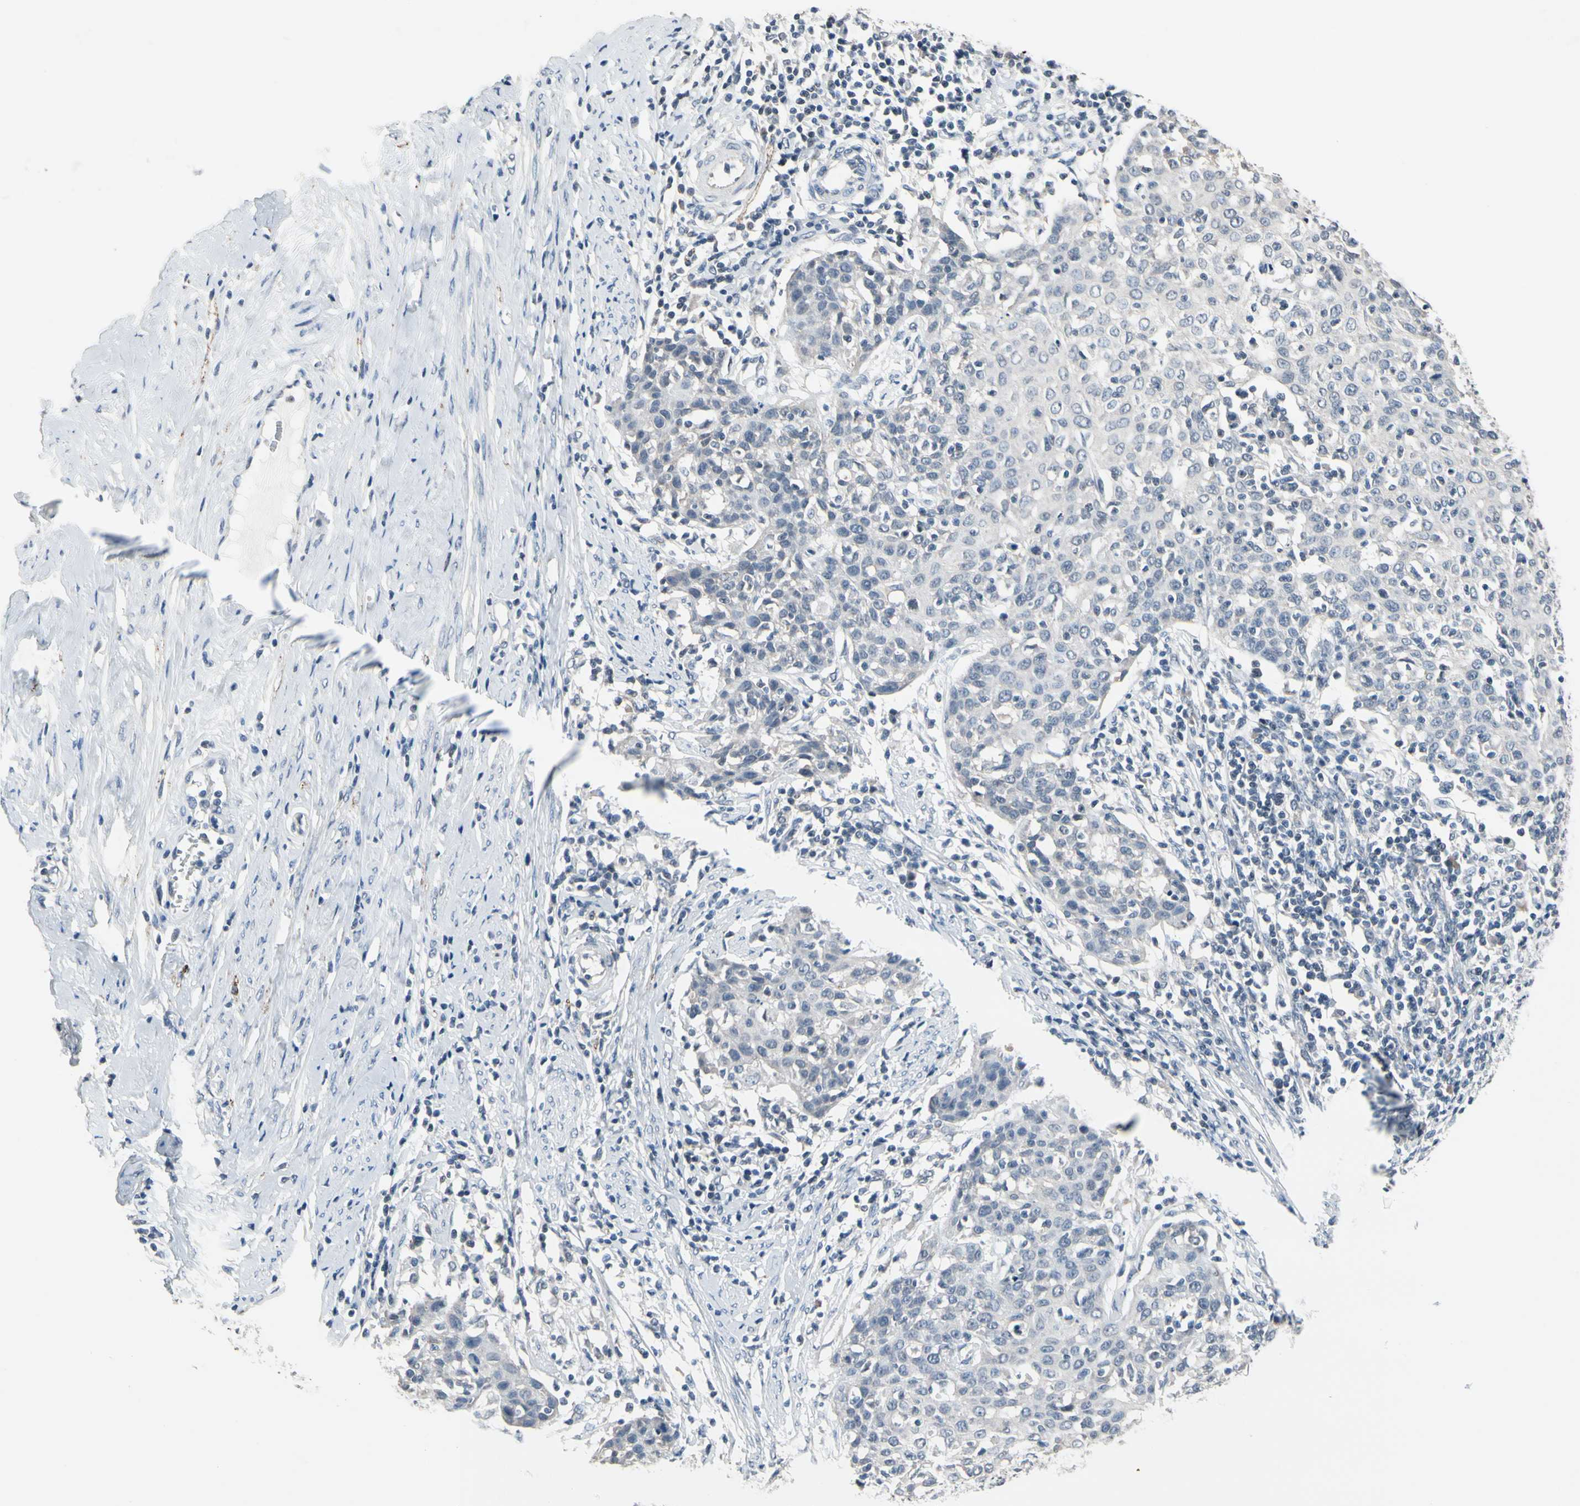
{"staining": {"intensity": "negative", "quantity": "none", "location": "none"}, "tissue": "cervical cancer", "cell_type": "Tumor cells", "image_type": "cancer", "snomed": [{"axis": "morphology", "description": "Squamous cell carcinoma, NOS"}, {"axis": "topography", "description": "Cervix"}], "caption": "Immunohistochemistry photomicrograph of squamous cell carcinoma (cervical) stained for a protein (brown), which exhibits no staining in tumor cells.", "gene": "SV2A", "patient": {"sex": "female", "age": 38}}